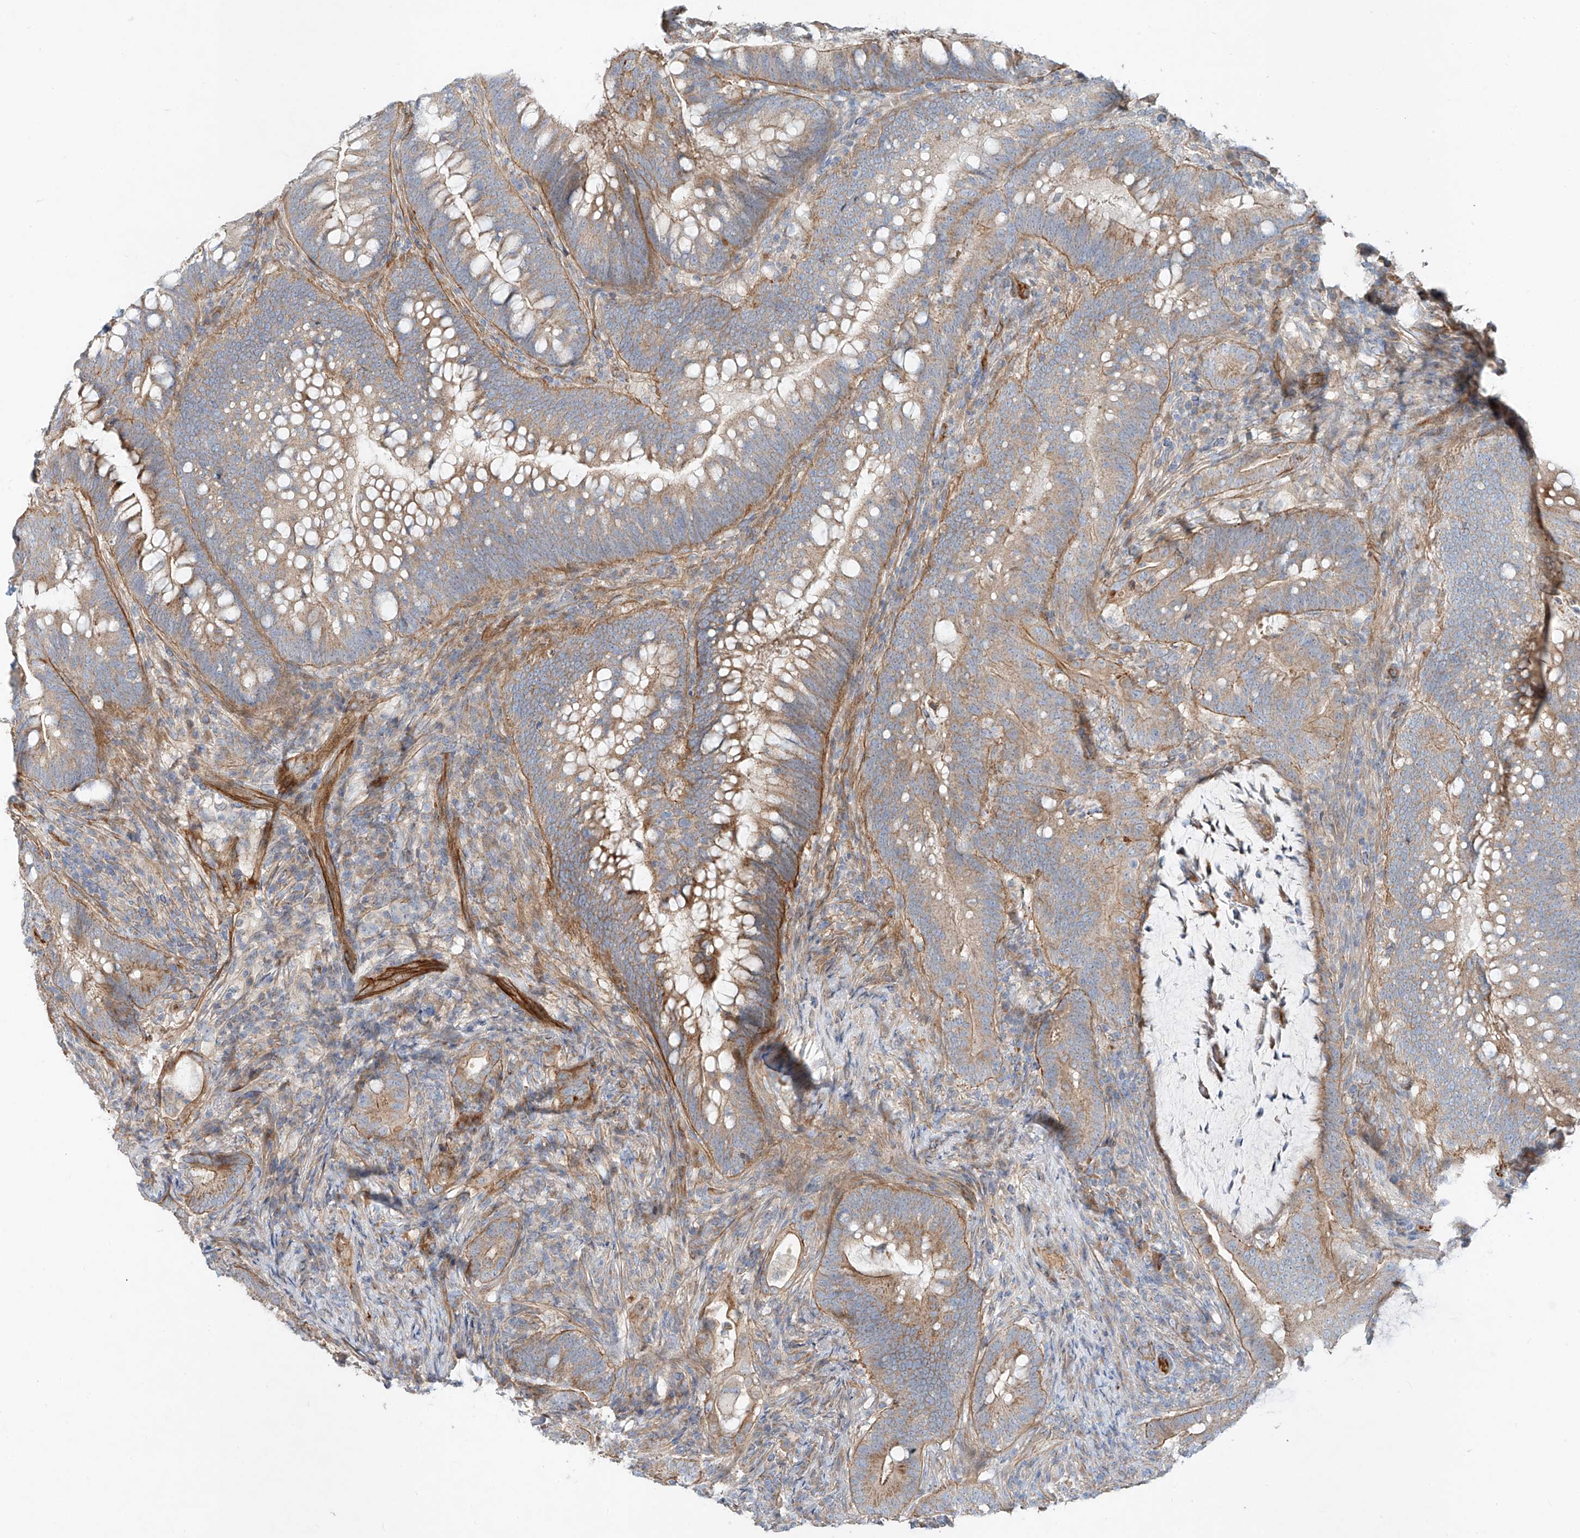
{"staining": {"intensity": "moderate", "quantity": "25%-75%", "location": "cytoplasmic/membranous"}, "tissue": "colorectal cancer", "cell_type": "Tumor cells", "image_type": "cancer", "snomed": [{"axis": "morphology", "description": "Adenocarcinoma, NOS"}, {"axis": "topography", "description": "Colon"}], "caption": "Colorectal cancer tissue reveals moderate cytoplasmic/membranous staining in approximately 25%-75% of tumor cells (DAB IHC, brown staining for protein, blue staining for nuclei).", "gene": "AJM1", "patient": {"sex": "female", "age": 66}}